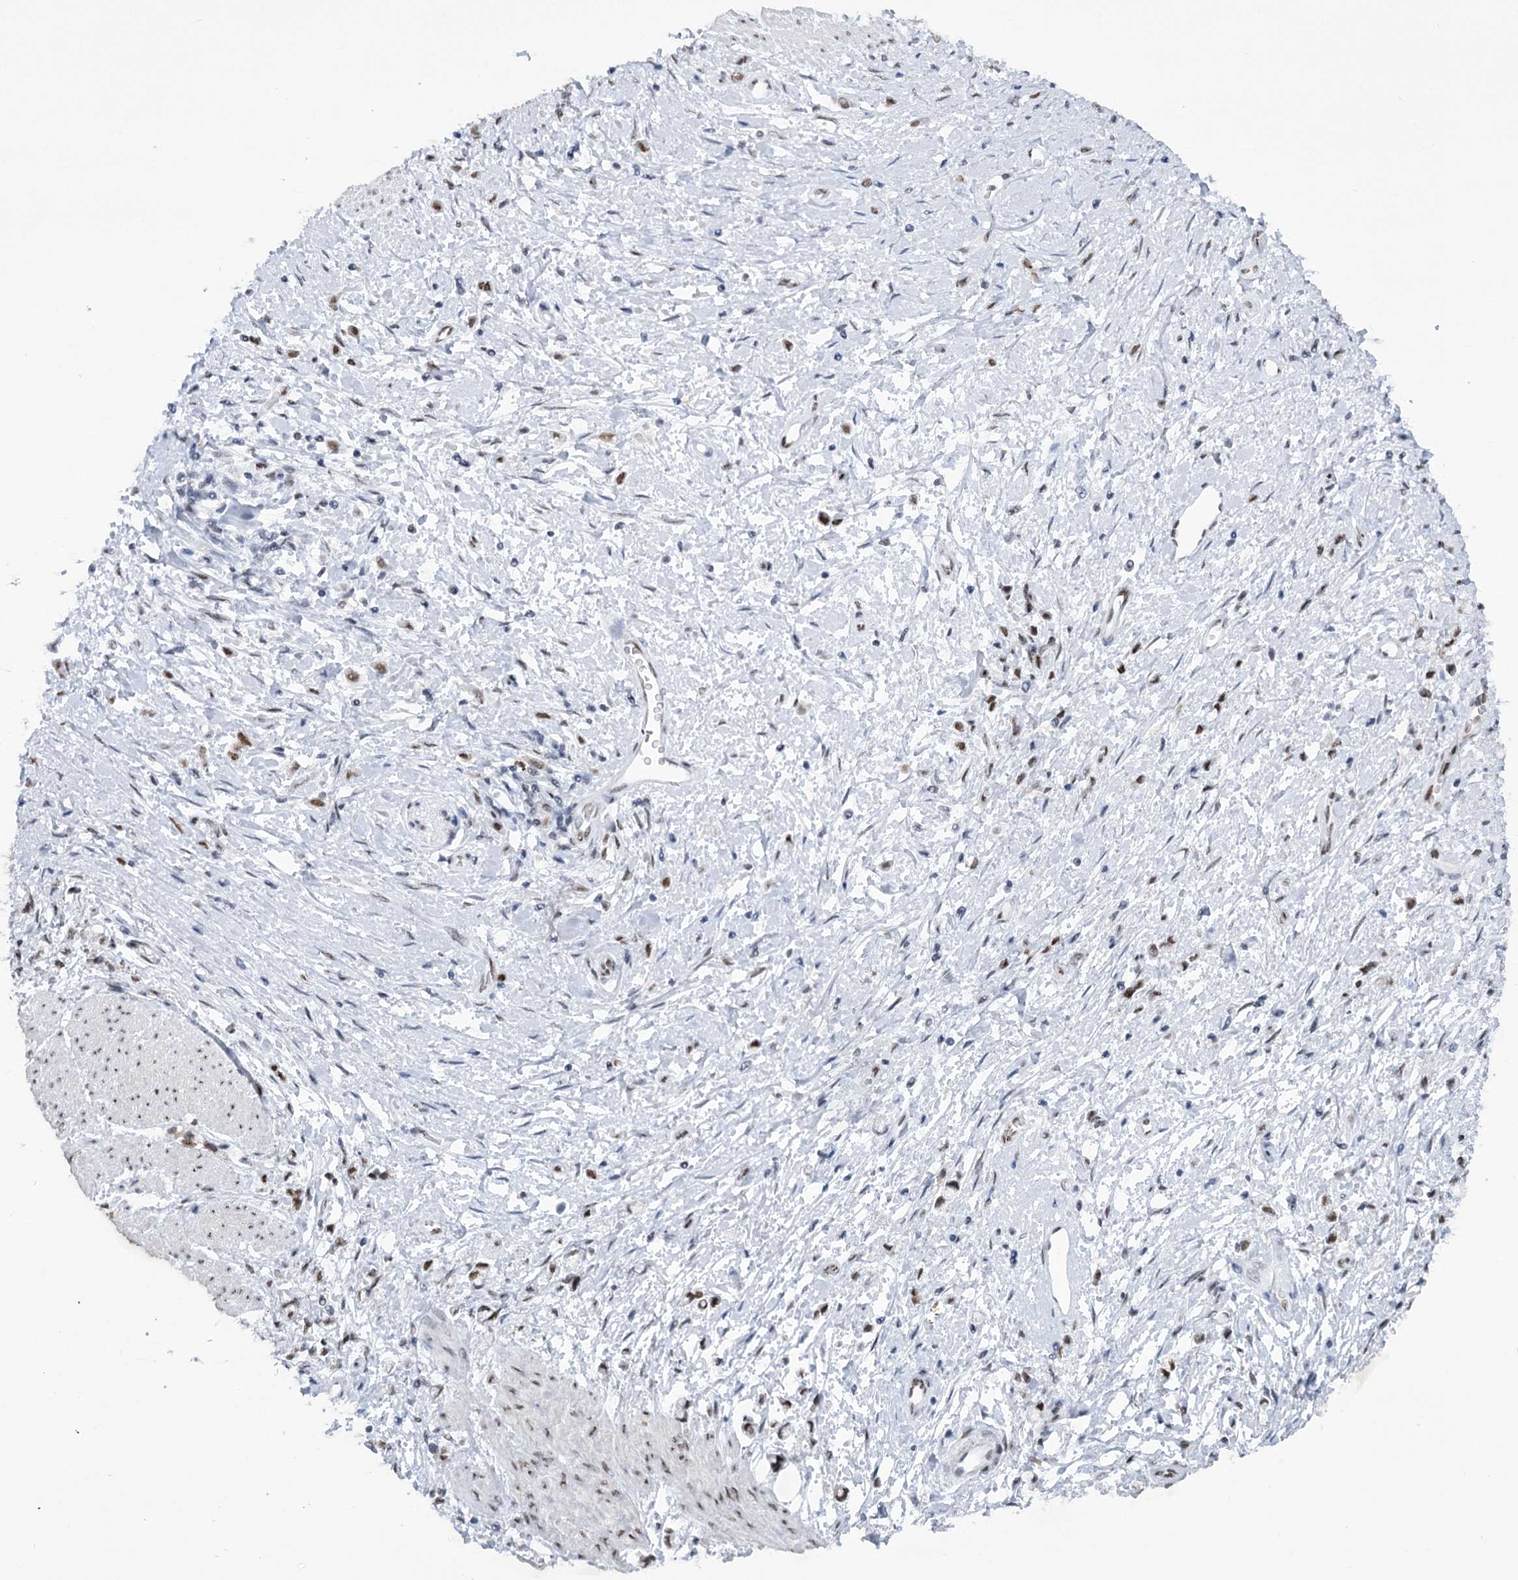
{"staining": {"intensity": "negative", "quantity": "none", "location": "none"}, "tissue": "stomach cancer", "cell_type": "Tumor cells", "image_type": "cancer", "snomed": [{"axis": "morphology", "description": "Adenocarcinoma, NOS"}, {"axis": "topography", "description": "Stomach"}], "caption": "Immunohistochemistry (IHC) micrograph of neoplastic tissue: human stomach cancer stained with DAB demonstrates no significant protein staining in tumor cells.", "gene": "HNRNPA0", "patient": {"sex": "female", "age": 60}}